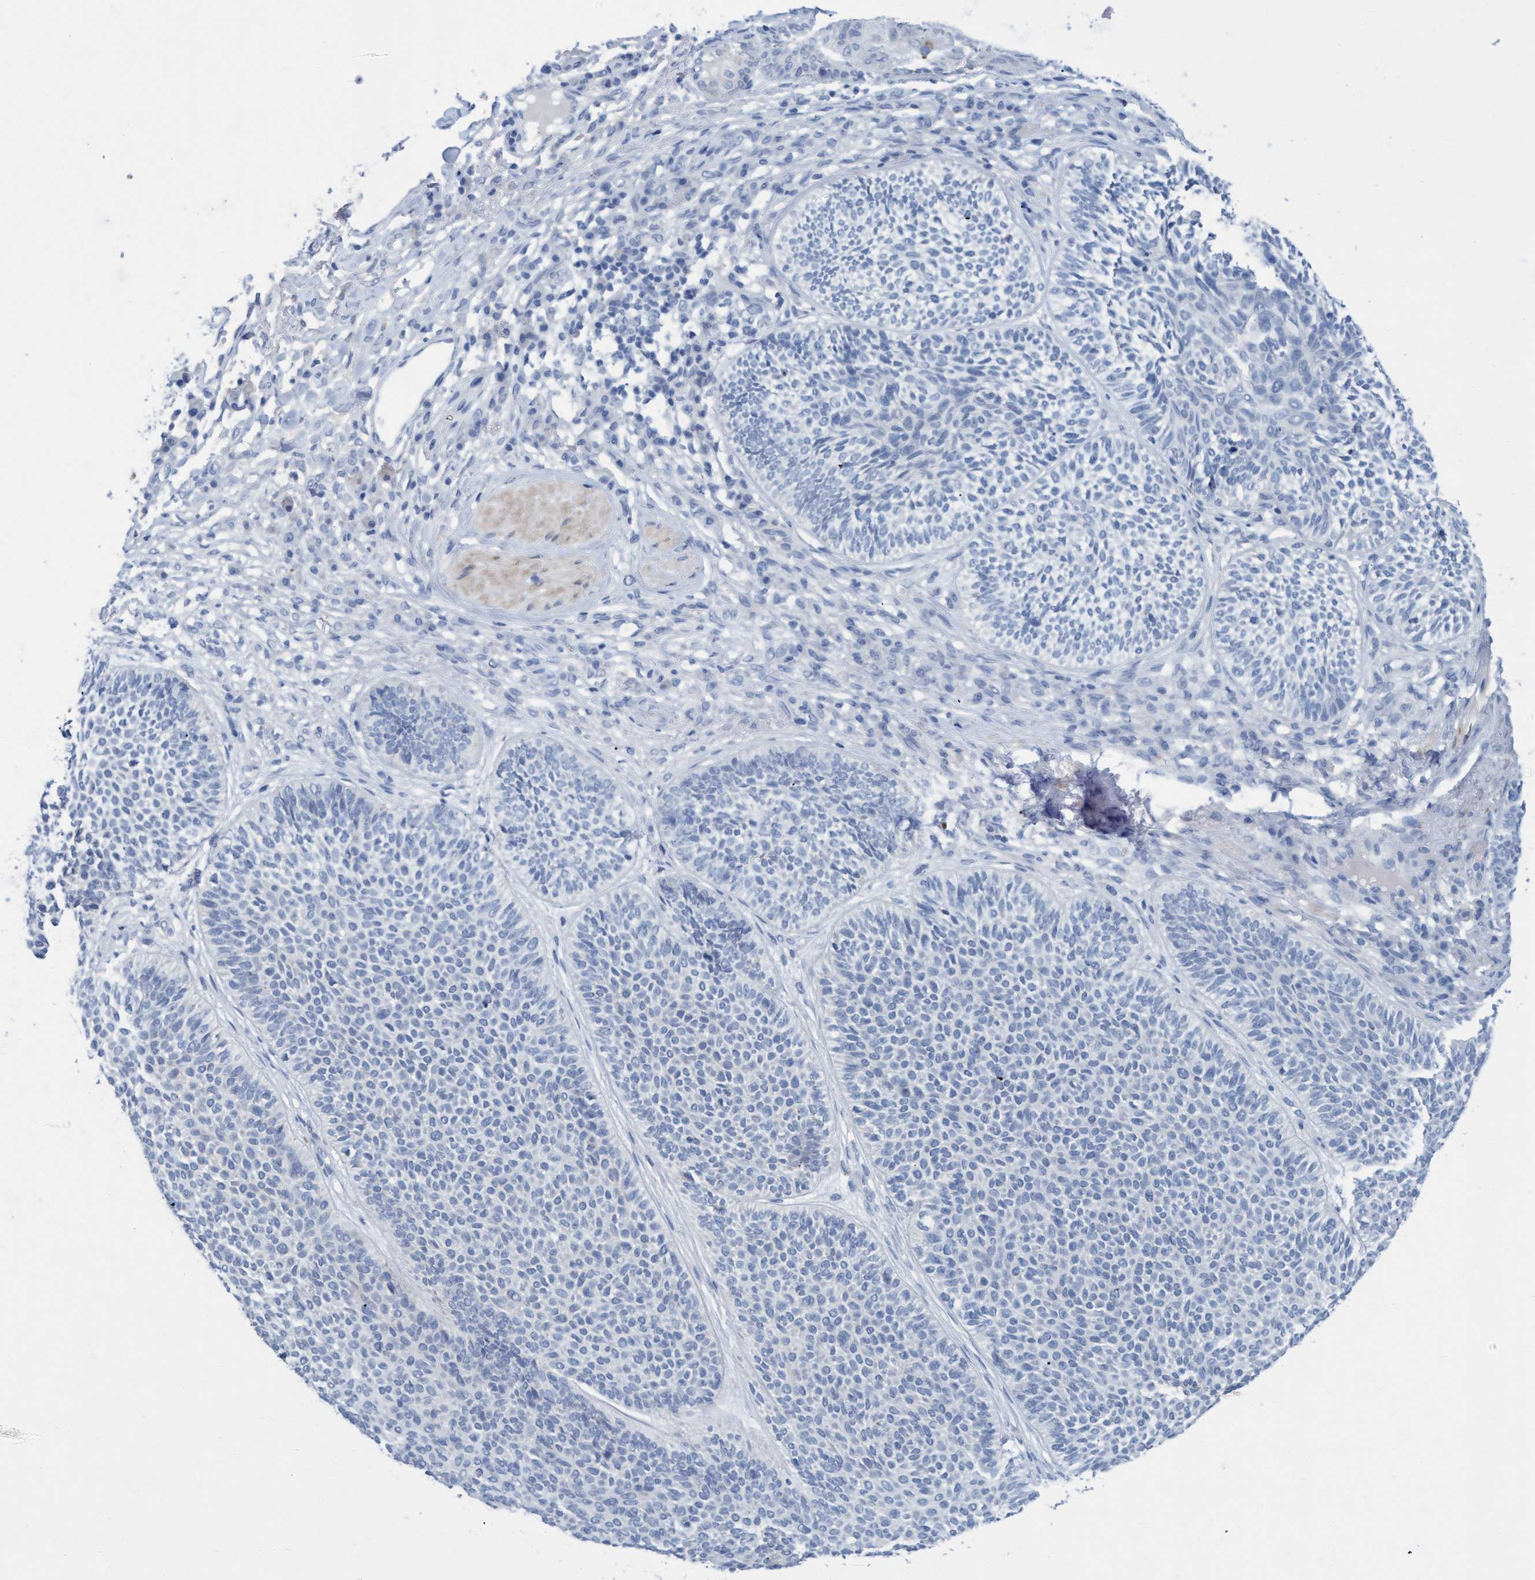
{"staining": {"intensity": "negative", "quantity": "none", "location": "none"}, "tissue": "skin cancer", "cell_type": "Tumor cells", "image_type": "cancer", "snomed": [{"axis": "morphology", "description": "Normal tissue, NOS"}, {"axis": "morphology", "description": "Basal cell carcinoma"}, {"axis": "topography", "description": "Skin"}], "caption": "This is an immunohistochemistry (IHC) histopathology image of human skin cancer. There is no expression in tumor cells.", "gene": "SSTR3", "patient": {"sex": "male", "age": 52}}